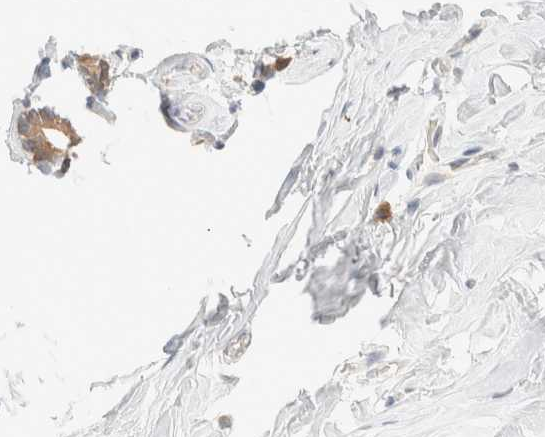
{"staining": {"intensity": "negative", "quantity": "none", "location": "none"}, "tissue": "adipose tissue", "cell_type": "Adipocytes", "image_type": "normal", "snomed": [{"axis": "morphology", "description": "Normal tissue, NOS"}, {"axis": "morphology", "description": "Fibrosis, NOS"}, {"axis": "topography", "description": "Breast"}, {"axis": "topography", "description": "Adipose tissue"}], "caption": "DAB immunohistochemical staining of unremarkable adipose tissue reveals no significant expression in adipocytes. (DAB immunohistochemistry (IHC) with hematoxylin counter stain).", "gene": "CHKA", "patient": {"sex": "female", "age": 39}}